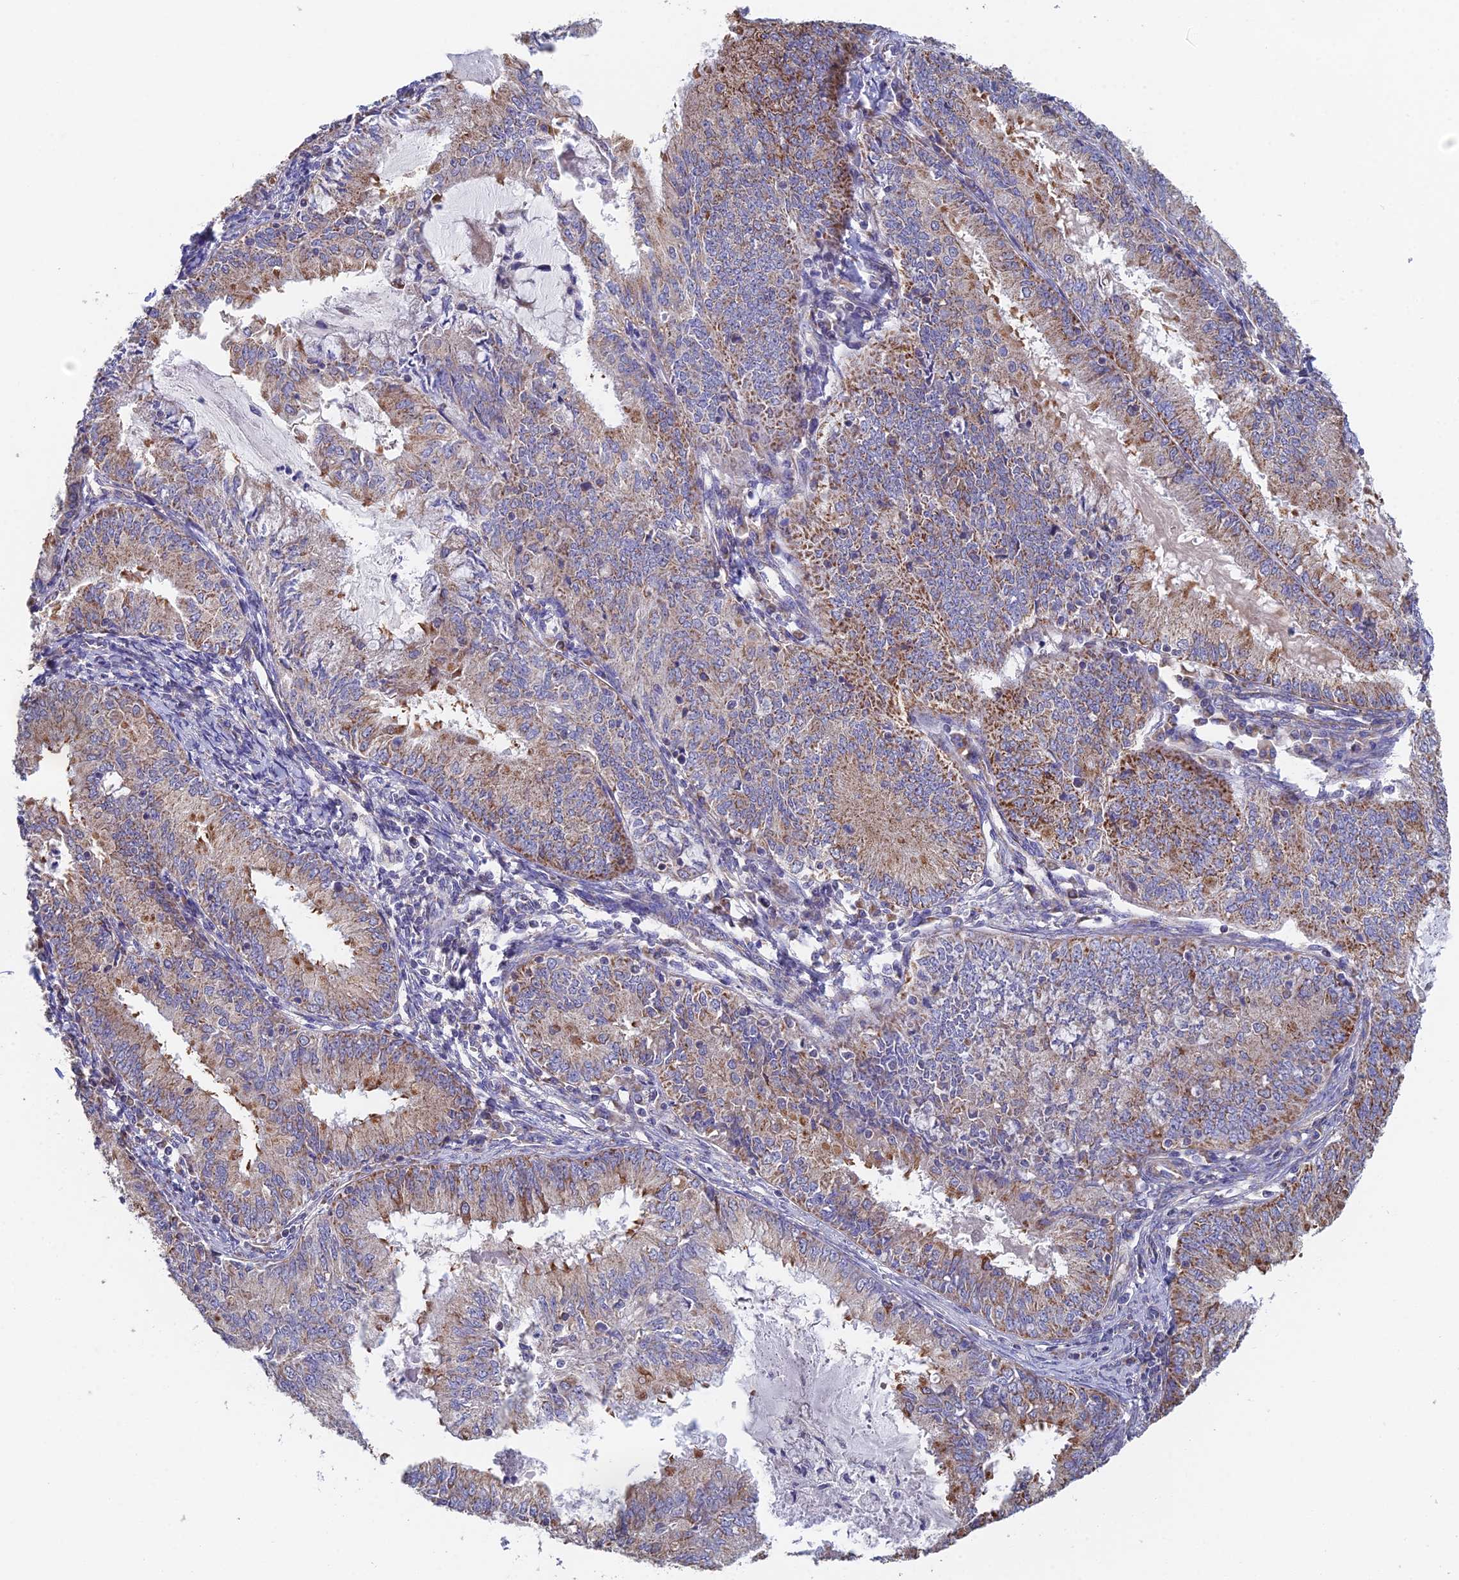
{"staining": {"intensity": "moderate", "quantity": "25%-75%", "location": "cytoplasmic/membranous"}, "tissue": "endometrial cancer", "cell_type": "Tumor cells", "image_type": "cancer", "snomed": [{"axis": "morphology", "description": "Adenocarcinoma, NOS"}, {"axis": "topography", "description": "Endometrium"}], "caption": "High-power microscopy captured an IHC photomicrograph of endometrial cancer (adenocarcinoma), revealing moderate cytoplasmic/membranous staining in approximately 25%-75% of tumor cells.", "gene": "ECSIT", "patient": {"sex": "female", "age": 57}}